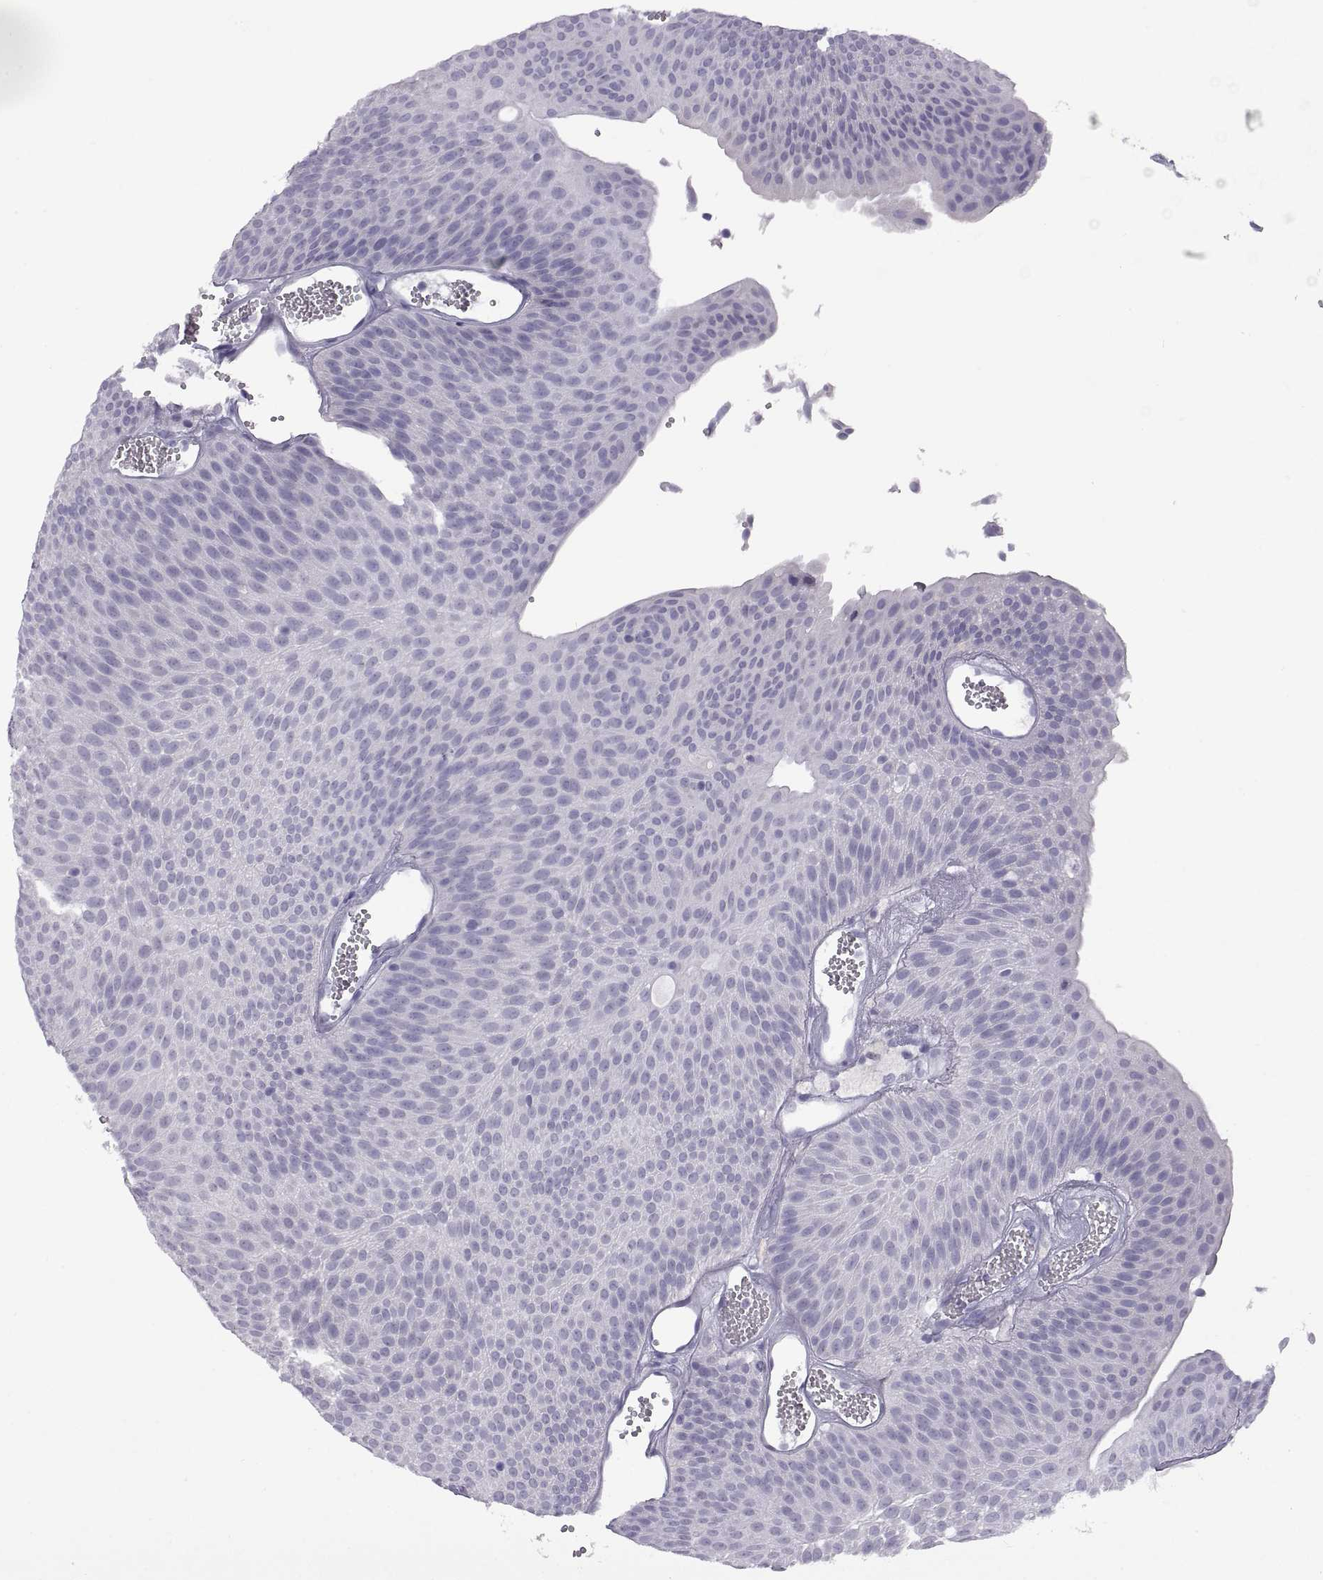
{"staining": {"intensity": "negative", "quantity": "none", "location": "none"}, "tissue": "urothelial cancer", "cell_type": "Tumor cells", "image_type": "cancer", "snomed": [{"axis": "morphology", "description": "Urothelial carcinoma, Low grade"}, {"axis": "topography", "description": "Urinary bladder"}], "caption": "The immunohistochemistry (IHC) image has no significant expression in tumor cells of low-grade urothelial carcinoma tissue.", "gene": "RDM1", "patient": {"sex": "male", "age": 52}}